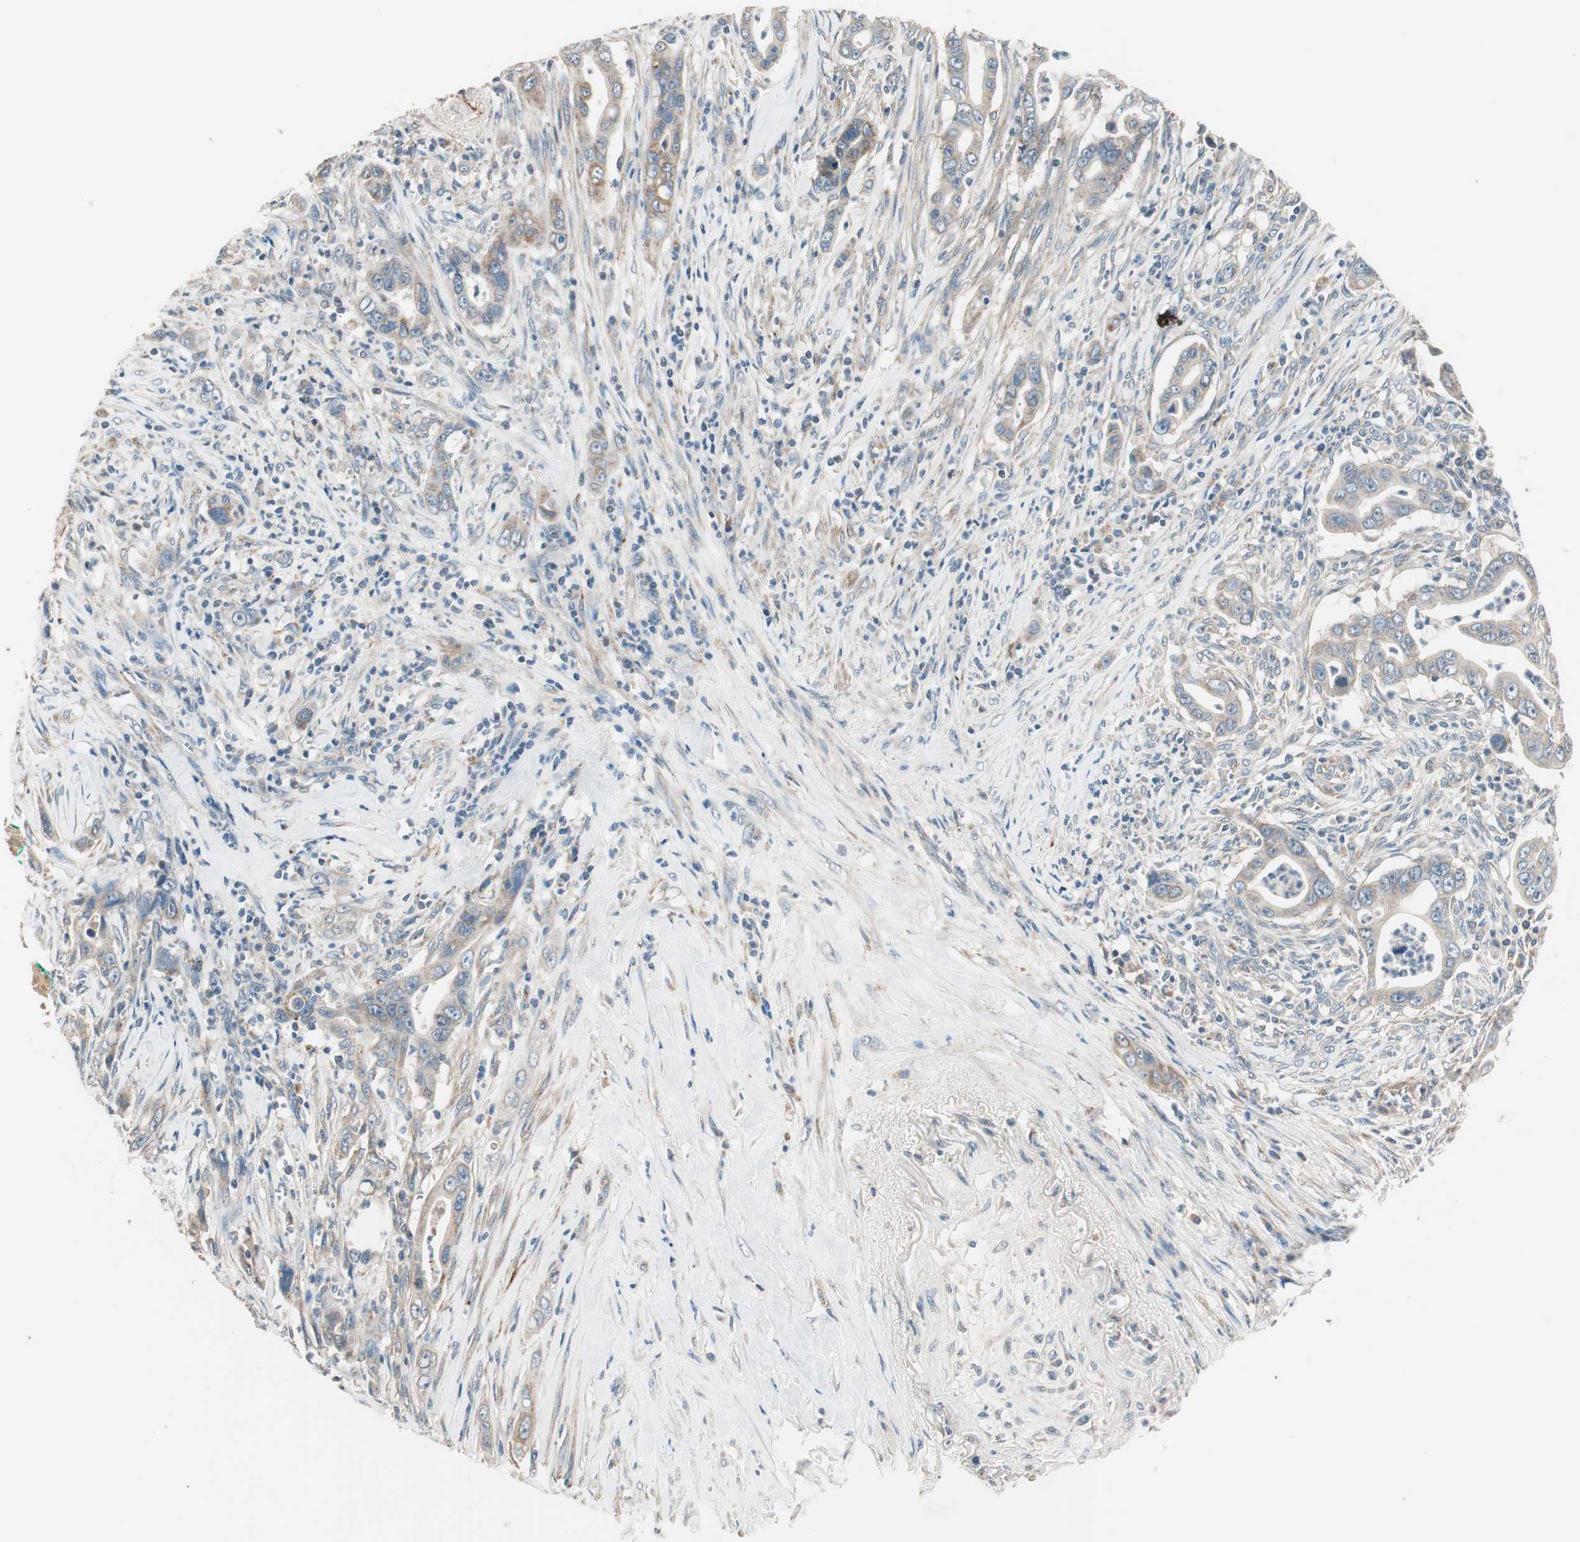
{"staining": {"intensity": "weak", "quantity": ">75%", "location": "cytoplasmic/membranous"}, "tissue": "pancreatic cancer", "cell_type": "Tumor cells", "image_type": "cancer", "snomed": [{"axis": "morphology", "description": "Adenocarcinoma, NOS"}, {"axis": "topography", "description": "Pancreas"}], "caption": "Immunohistochemical staining of pancreatic cancer reveals low levels of weak cytoplasmic/membranous protein positivity in about >75% of tumor cells.", "gene": "HPN", "patient": {"sex": "male", "age": 59}}